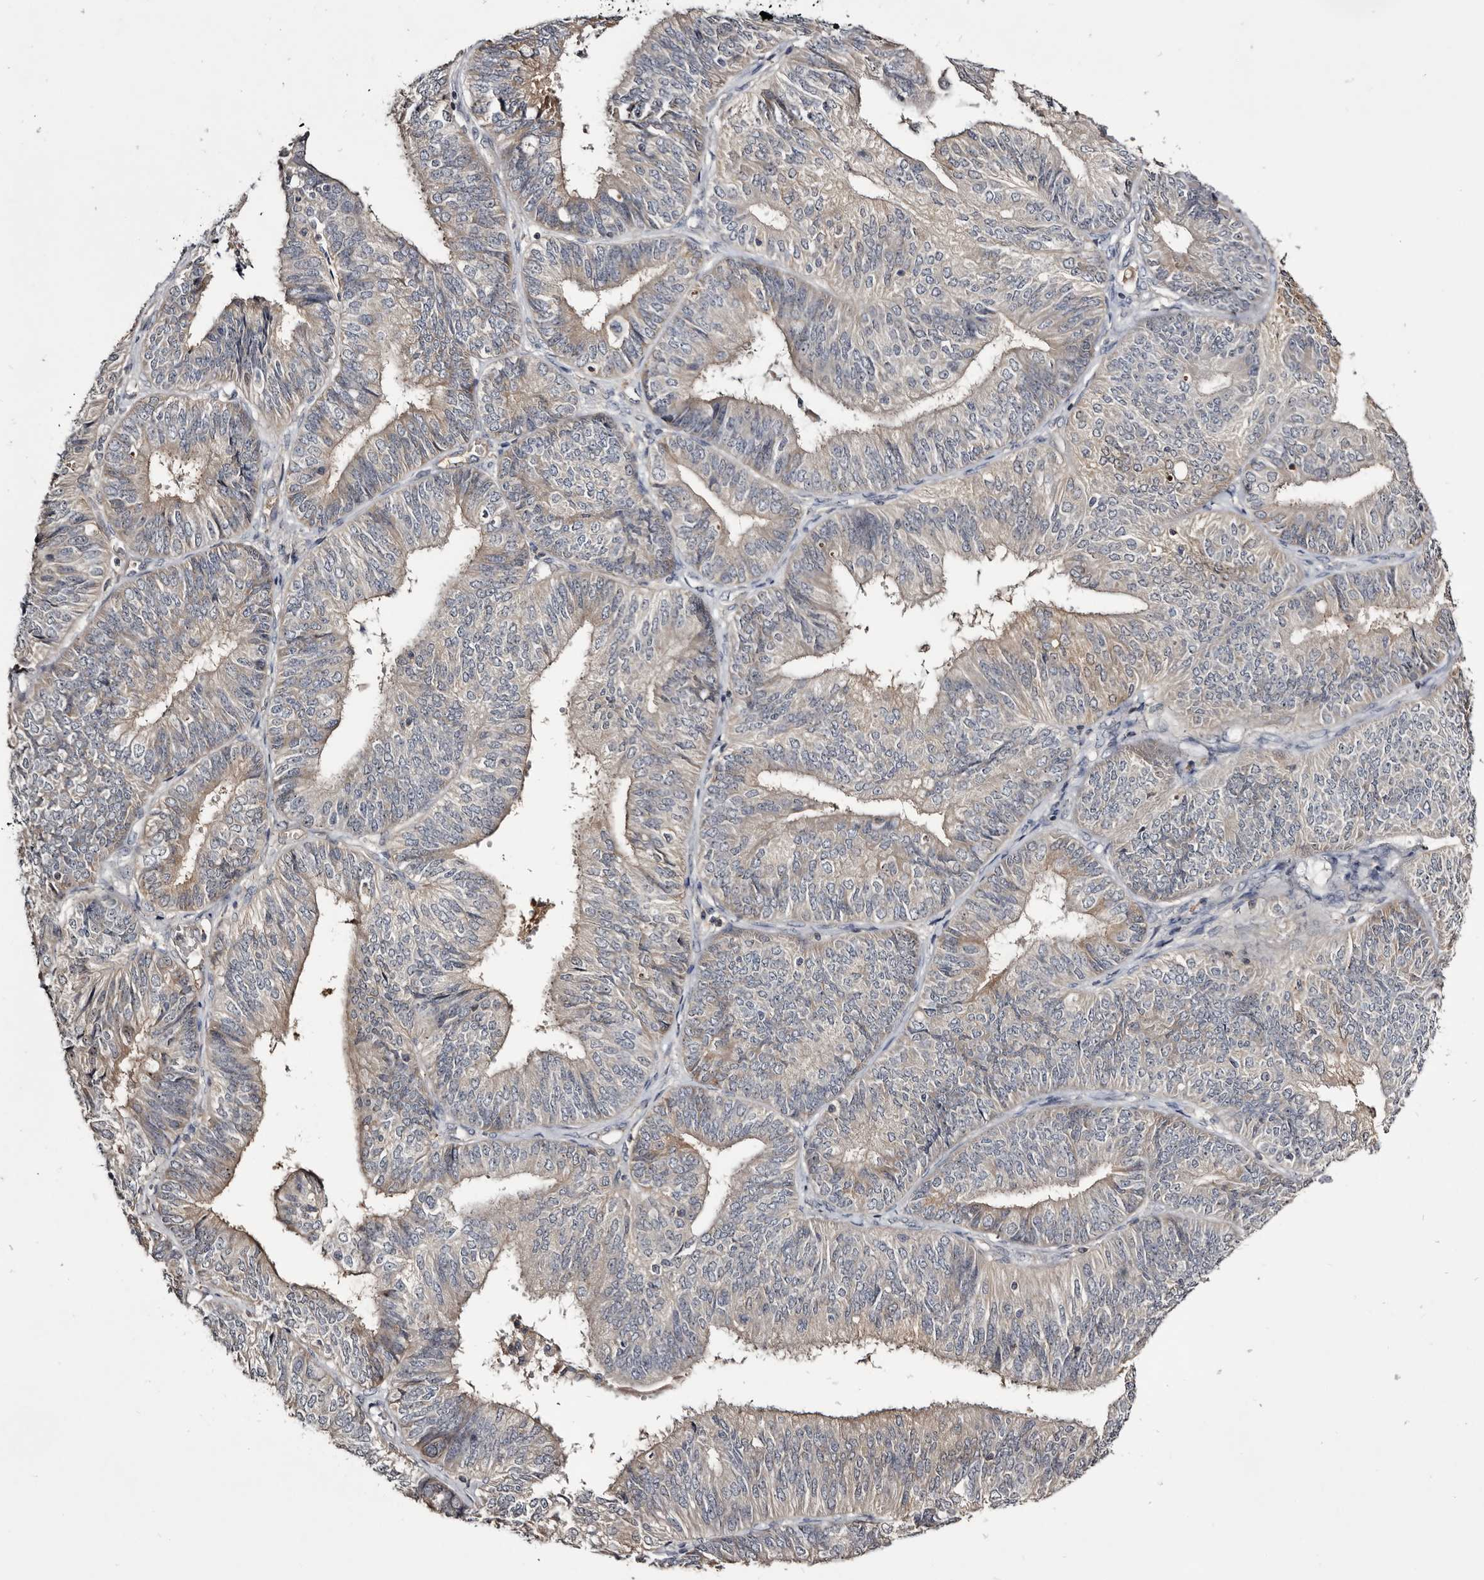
{"staining": {"intensity": "weak", "quantity": "<25%", "location": "cytoplasmic/membranous"}, "tissue": "endometrial cancer", "cell_type": "Tumor cells", "image_type": "cancer", "snomed": [{"axis": "morphology", "description": "Adenocarcinoma, NOS"}, {"axis": "topography", "description": "Endometrium"}], "caption": "Protein analysis of endometrial cancer (adenocarcinoma) displays no significant staining in tumor cells.", "gene": "TTC39A", "patient": {"sex": "female", "age": 58}}